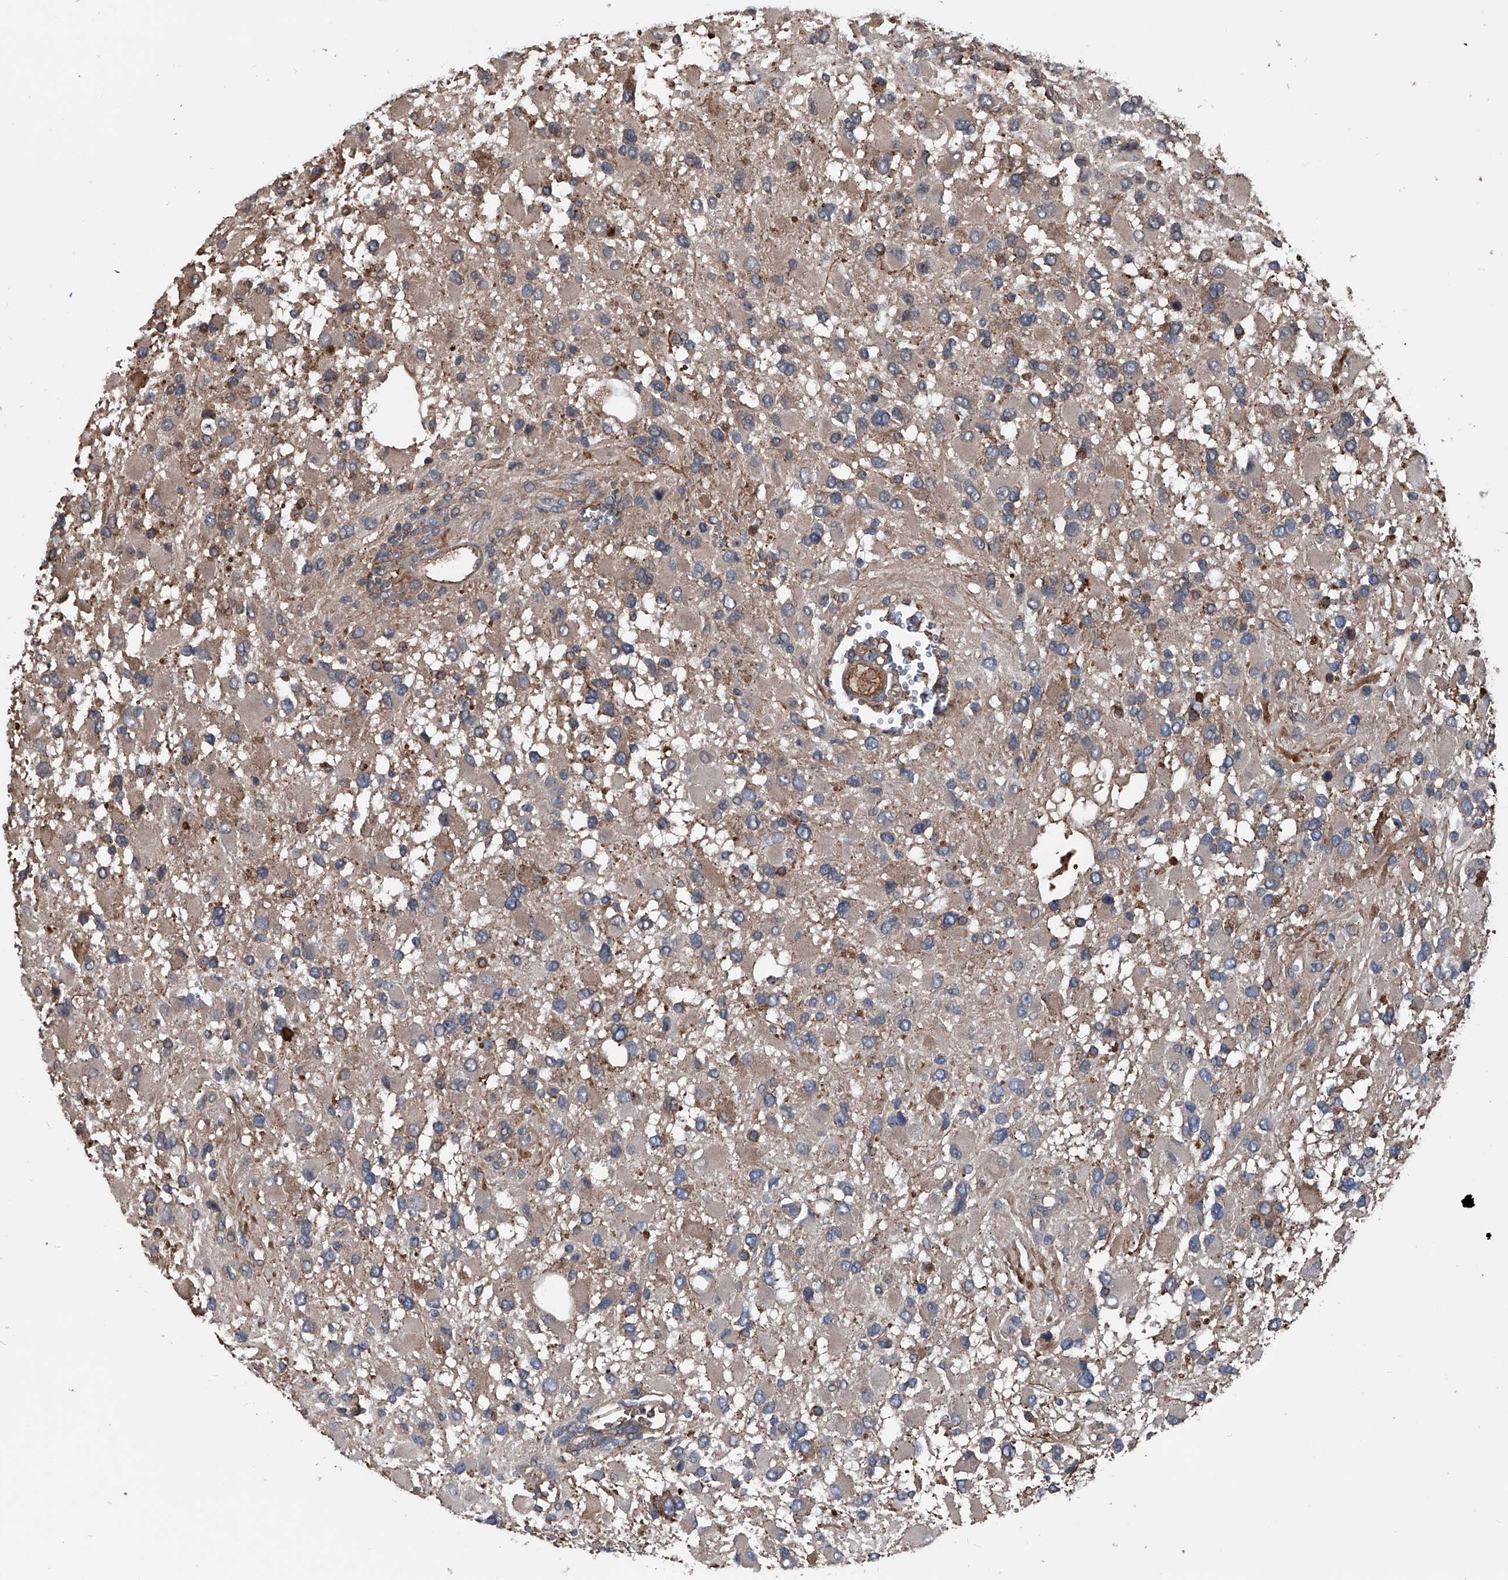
{"staining": {"intensity": "weak", "quantity": ">75%", "location": "cytoplasmic/membranous"}, "tissue": "glioma", "cell_type": "Tumor cells", "image_type": "cancer", "snomed": [{"axis": "morphology", "description": "Glioma, malignant, High grade"}, {"axis": "topography", "description": "Brain"}], "caption": "This histopathology image displays immunohistochemistry (IHC) staining of high-grade glioma (malignant), with low weak cytoplasmic/membranous positivity in approximately >75% of tumor cells.", "gene": "KIF13A", "patient": {"sex": "male", "age": 53}}